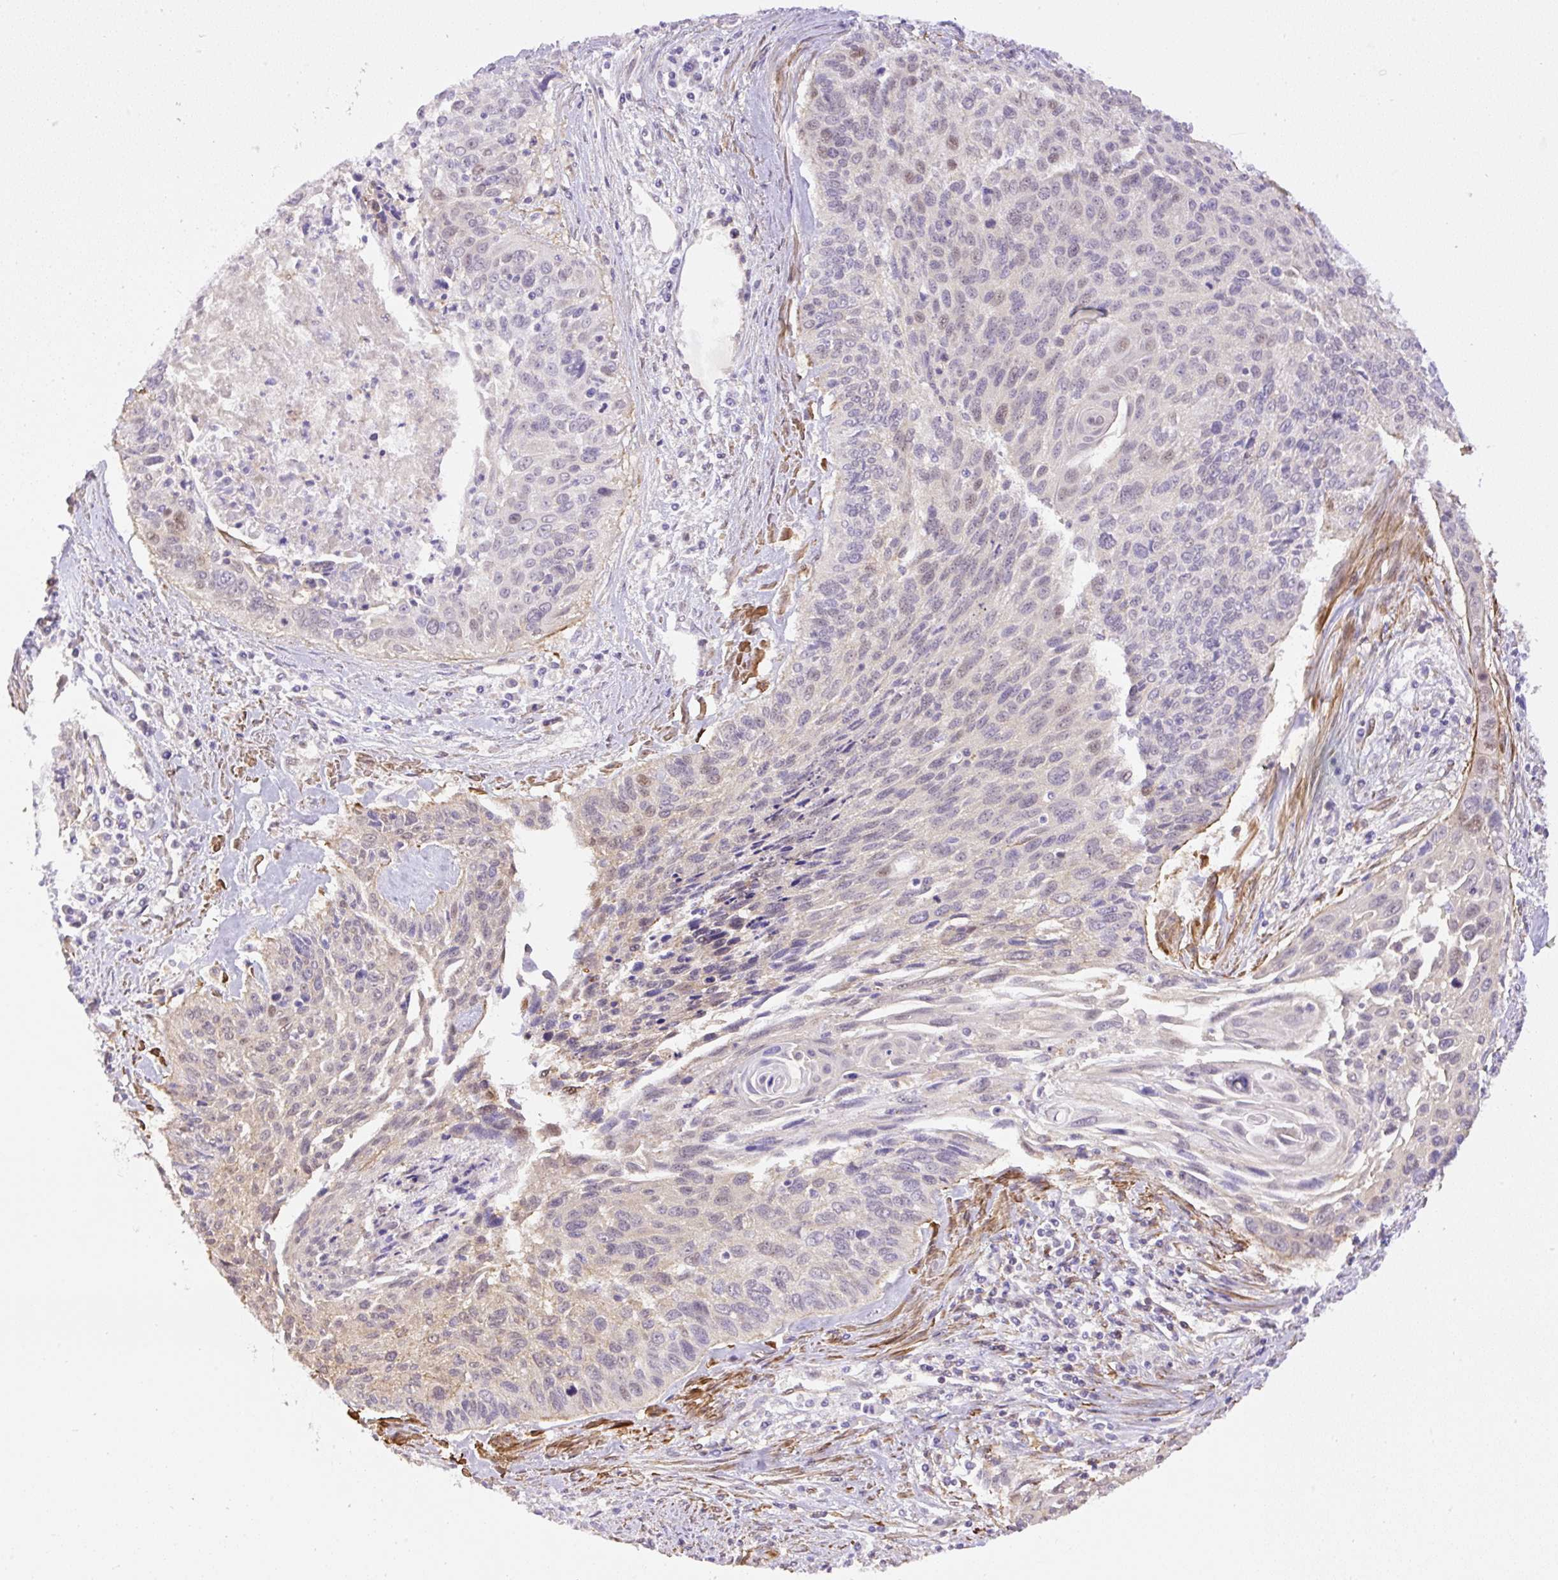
{"staining": {"intensity": "negative", "quantity": "none", "location": "none"}, "tissue": "cervical cancer", "cell_type": "Tumor cells", "image_type": "cancer", "snomed": [{"axis": "morphology", "description": "Squamous cell carcinoma, NOS"}, {"axis": "topography", "description": "Cervix"}], "caption": "DAB immunohistochemical staining of human squamous cell carcinoma (cervical) exhibits no significant staining in tumor cells.", "gene": "B3GALT5", "patient": {"sex": "female", "age": 55}}